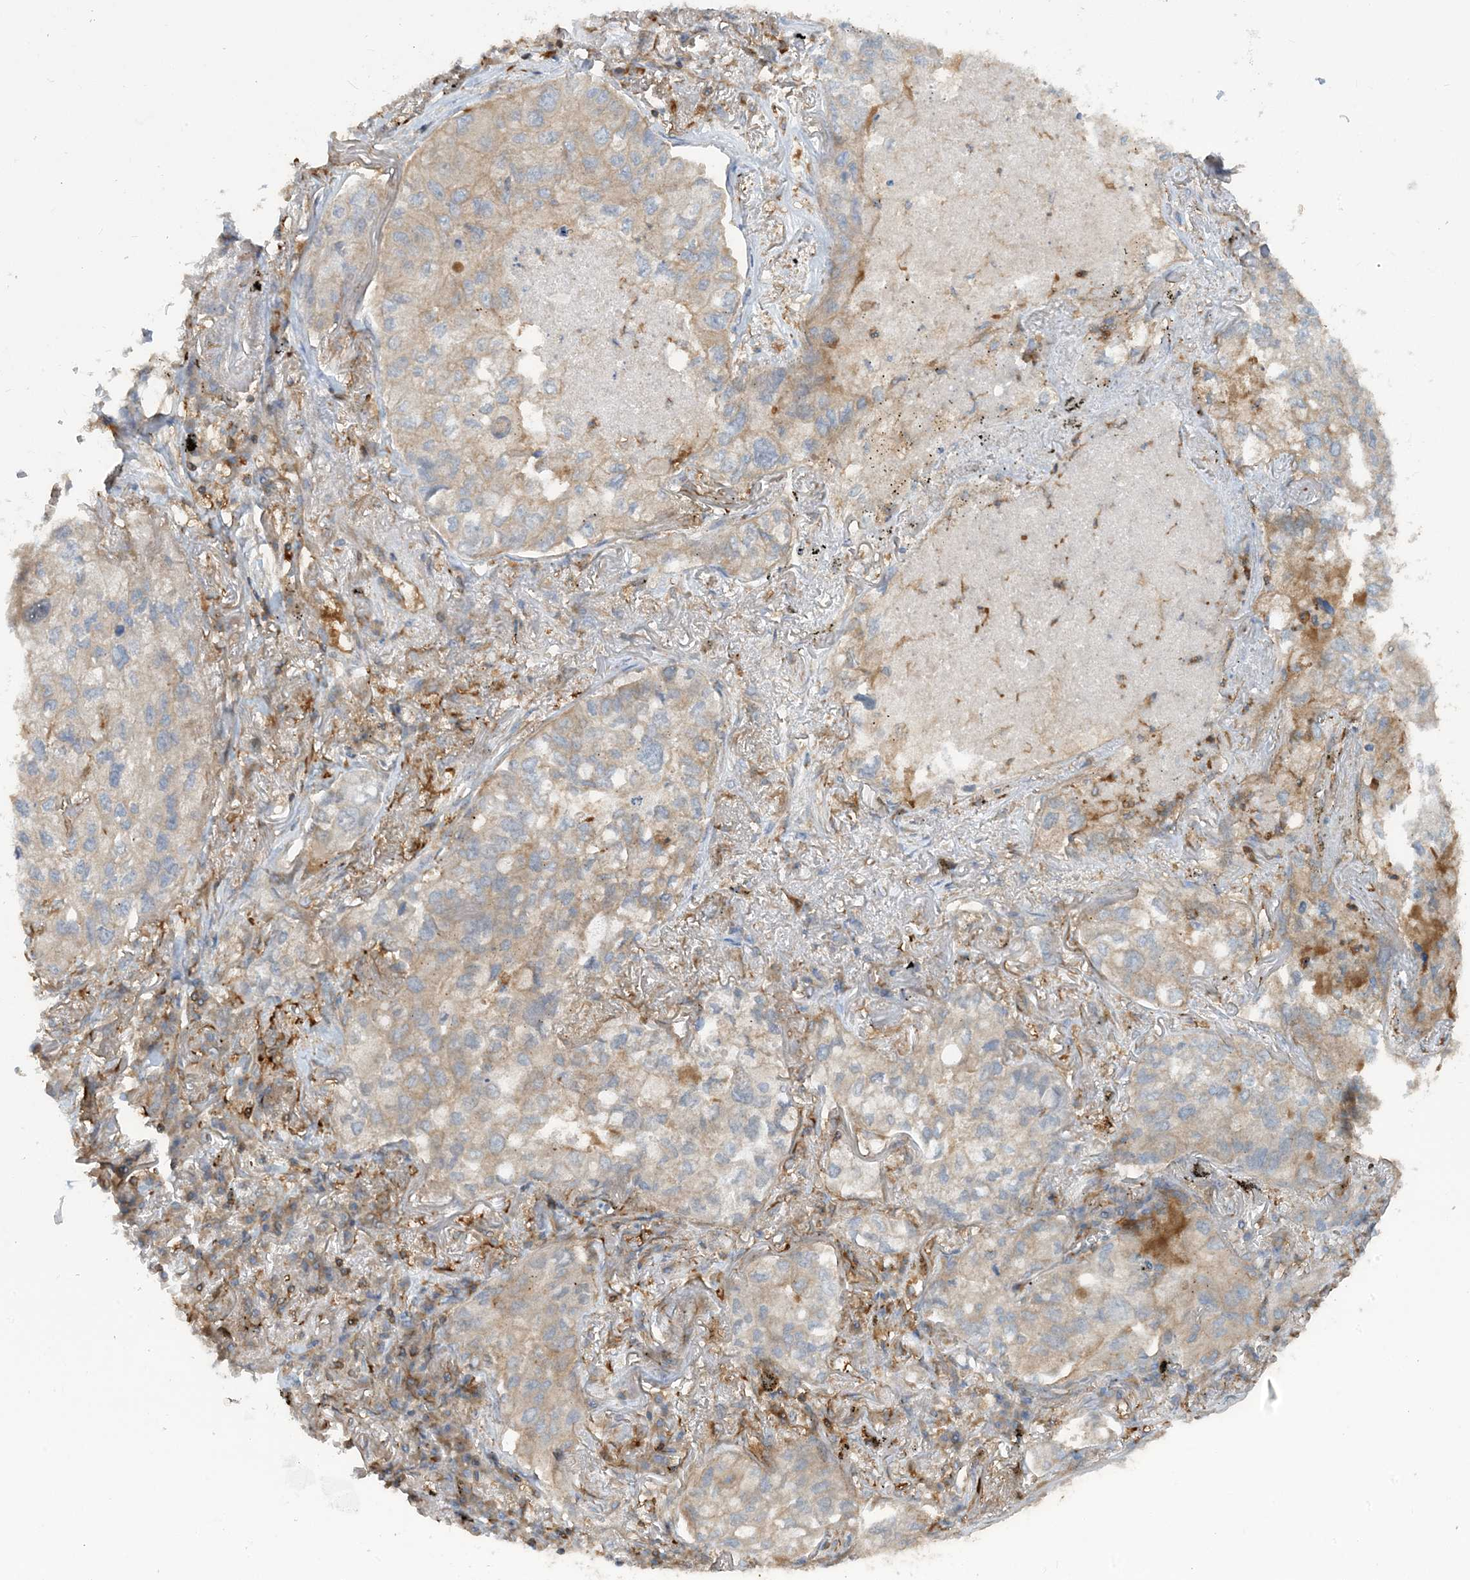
{"staining": {"intensity": "weak", "quantity": "25%-75%", "location": "cytoplasmic/membranous"}, "tissue": "lung cancer", "cell_type": "Tumor cells", "image_type": "cancer", "snomed": [{"axis": "morphology", "description": "Adenocarcinoma, NOS"}, {"axis": "topography", "description": "Lung"}], "caption": "The micrograph shows immunohistochemical staining of adenocarcinoma (lung). There is weak cytoplasmic/membranous positivity is seen in approximately 25%-75% of tumor cells.", "gene": "SFMBT2", "patient": {"sex": "male", "age": 65}}